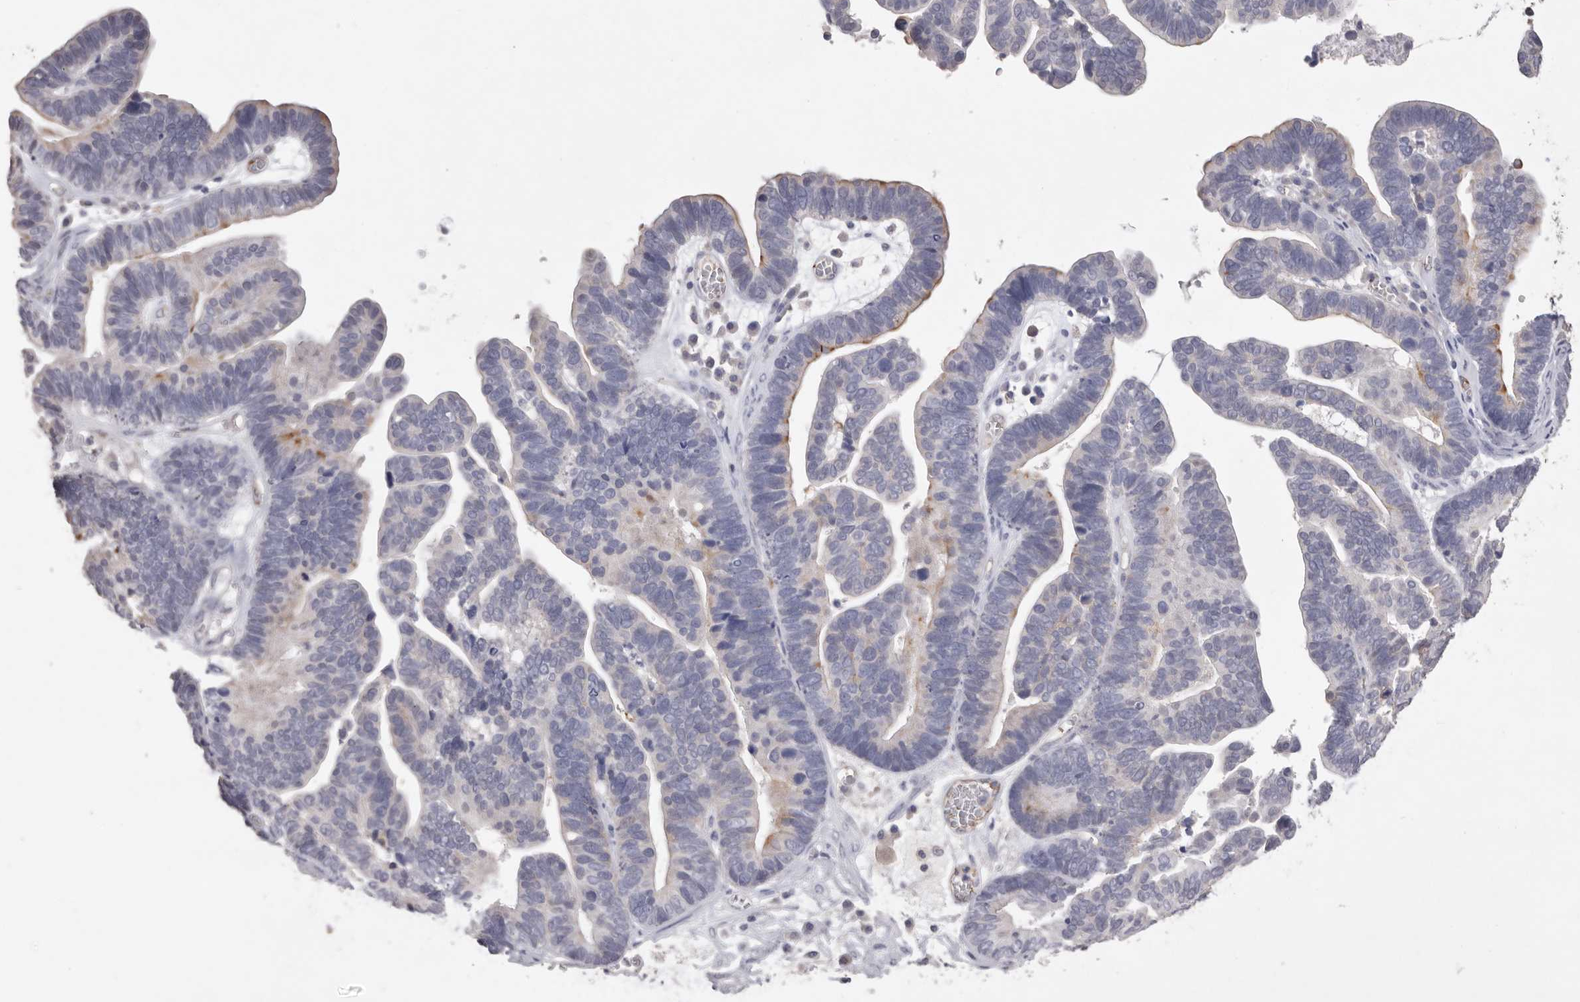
{"staining": {"intensity": "moderate", "quantity": "<25%", "location": "cytoplasmic/membranous"}, "tissue": "ovarian cancer", "cell_type": "Tumor cells", "image_type": "cancer", "snomed": [{"axis": "morphology", "description": "Cystadenocarcinoma, serous, NOS"}, {"axis": "topography", "description": "Ovary"}], "caption": "Ovarian cancer (serous cystadenocarcinoma) was stained to show a protein in brown. There is low levels of moderate cytoplasmic/membranous expression in approximately <25% of tumor cells. The staining was performed using DAB to visualize the protein expression in brown, while the nuclei were stained in blue with hematoxylin (Magnification: 20x).", "gene": "ZYG11B", "patient": {"sex": "female", "age": 56}}